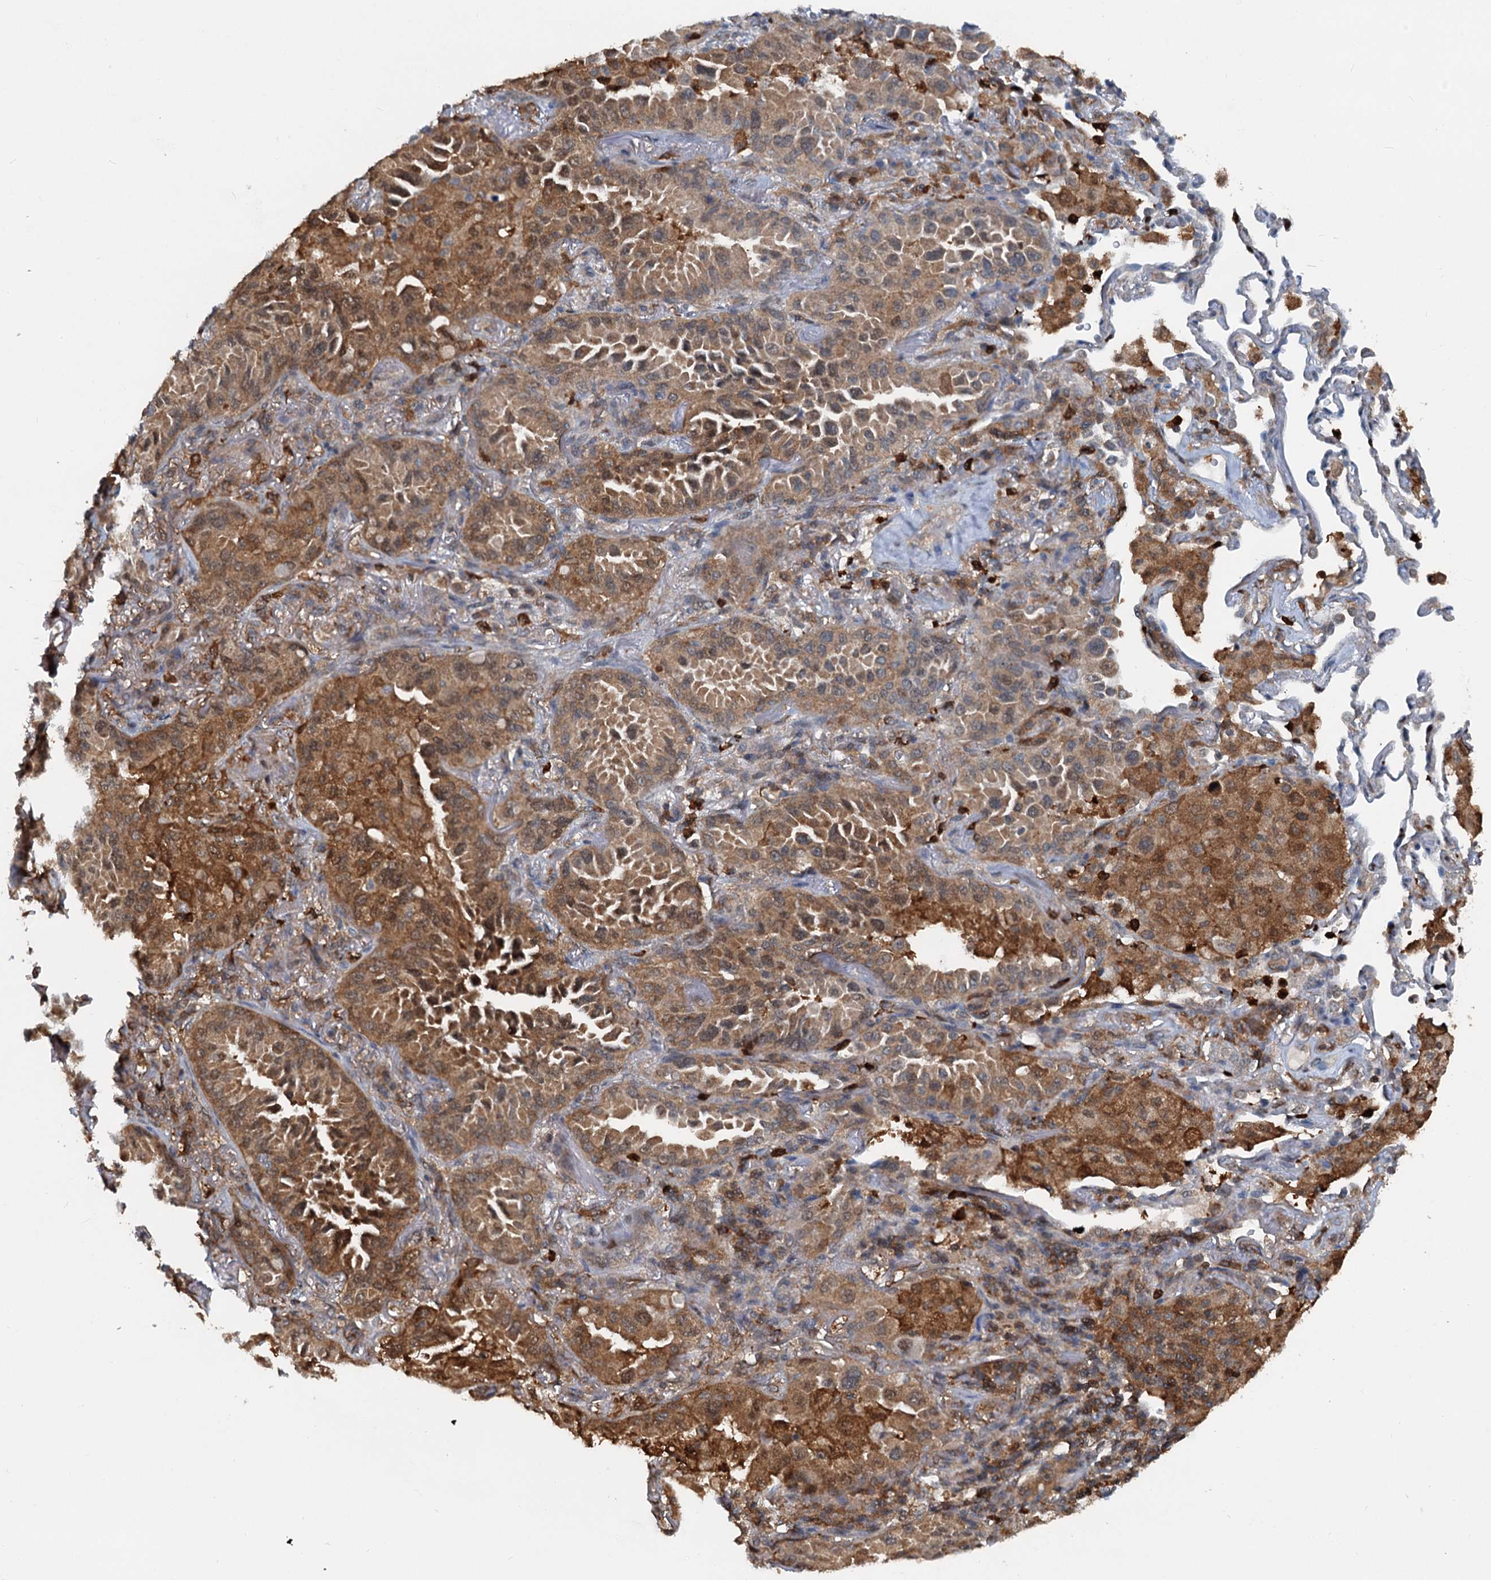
{"staining": {"intensity": "moderate", "quantity": ">75%", "location": "cytoplasmic/membranous"}, "tissue": "lung cancer", "cell_type": "Tumor cells", "image_type": "cancer", "snomed": [{"axis": "morphology", "description": "Adenocarcinoma, NOS"}, {"axis": "topography", "description": "Lung"}], "caption": "The histopathology image displays a brown stain indicating the presence of a protein in the cytoplasmic/membranous of tumor cells in adenocarcinoma (lung).", "gene": "GPI", "patient": {"sex": "female", "age": 69}}